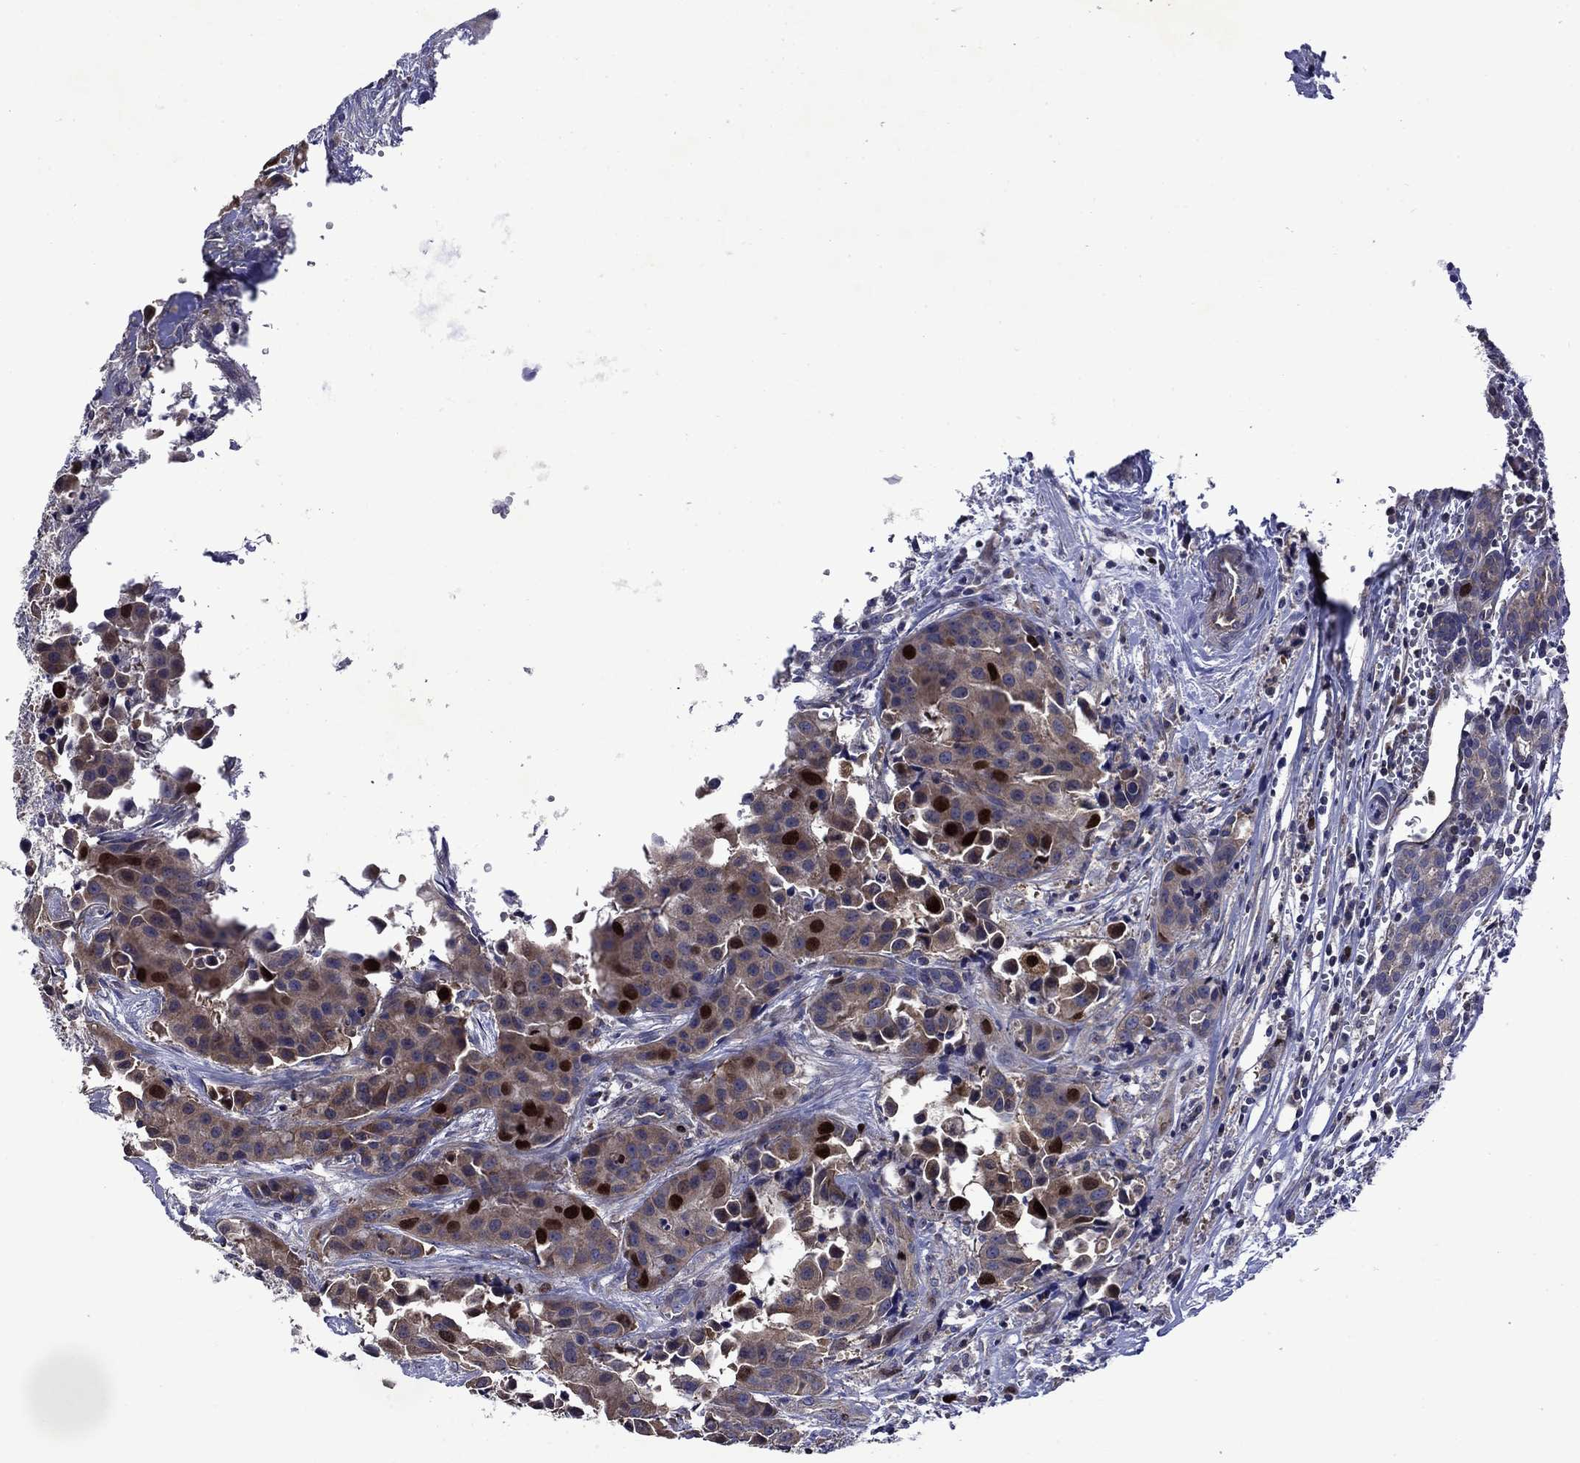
{"staining": {"intensity": "strong", "quantity": "25%-75%", "location": "cytoplasmic/membranous"}, "tissue": "head and neck cancer", "cell_type": "Tumor cells", "image_type": "cancer", "snomed": [{"axis": "morphology", "description": "Adenocarcinoma, NOS"}, {"axis": "topography", "description": "Head-Neck"}], "caption": "The immunohistochemical stain labels strong cytoplasmic/membranous staining in tumor cells of adenocarcinoma (head and neck) tissue. The protein is shown in brown color, while the nuclei are stained blue.", "gene": "KIF22", "patient": {"sex": "male", "age": 76}}